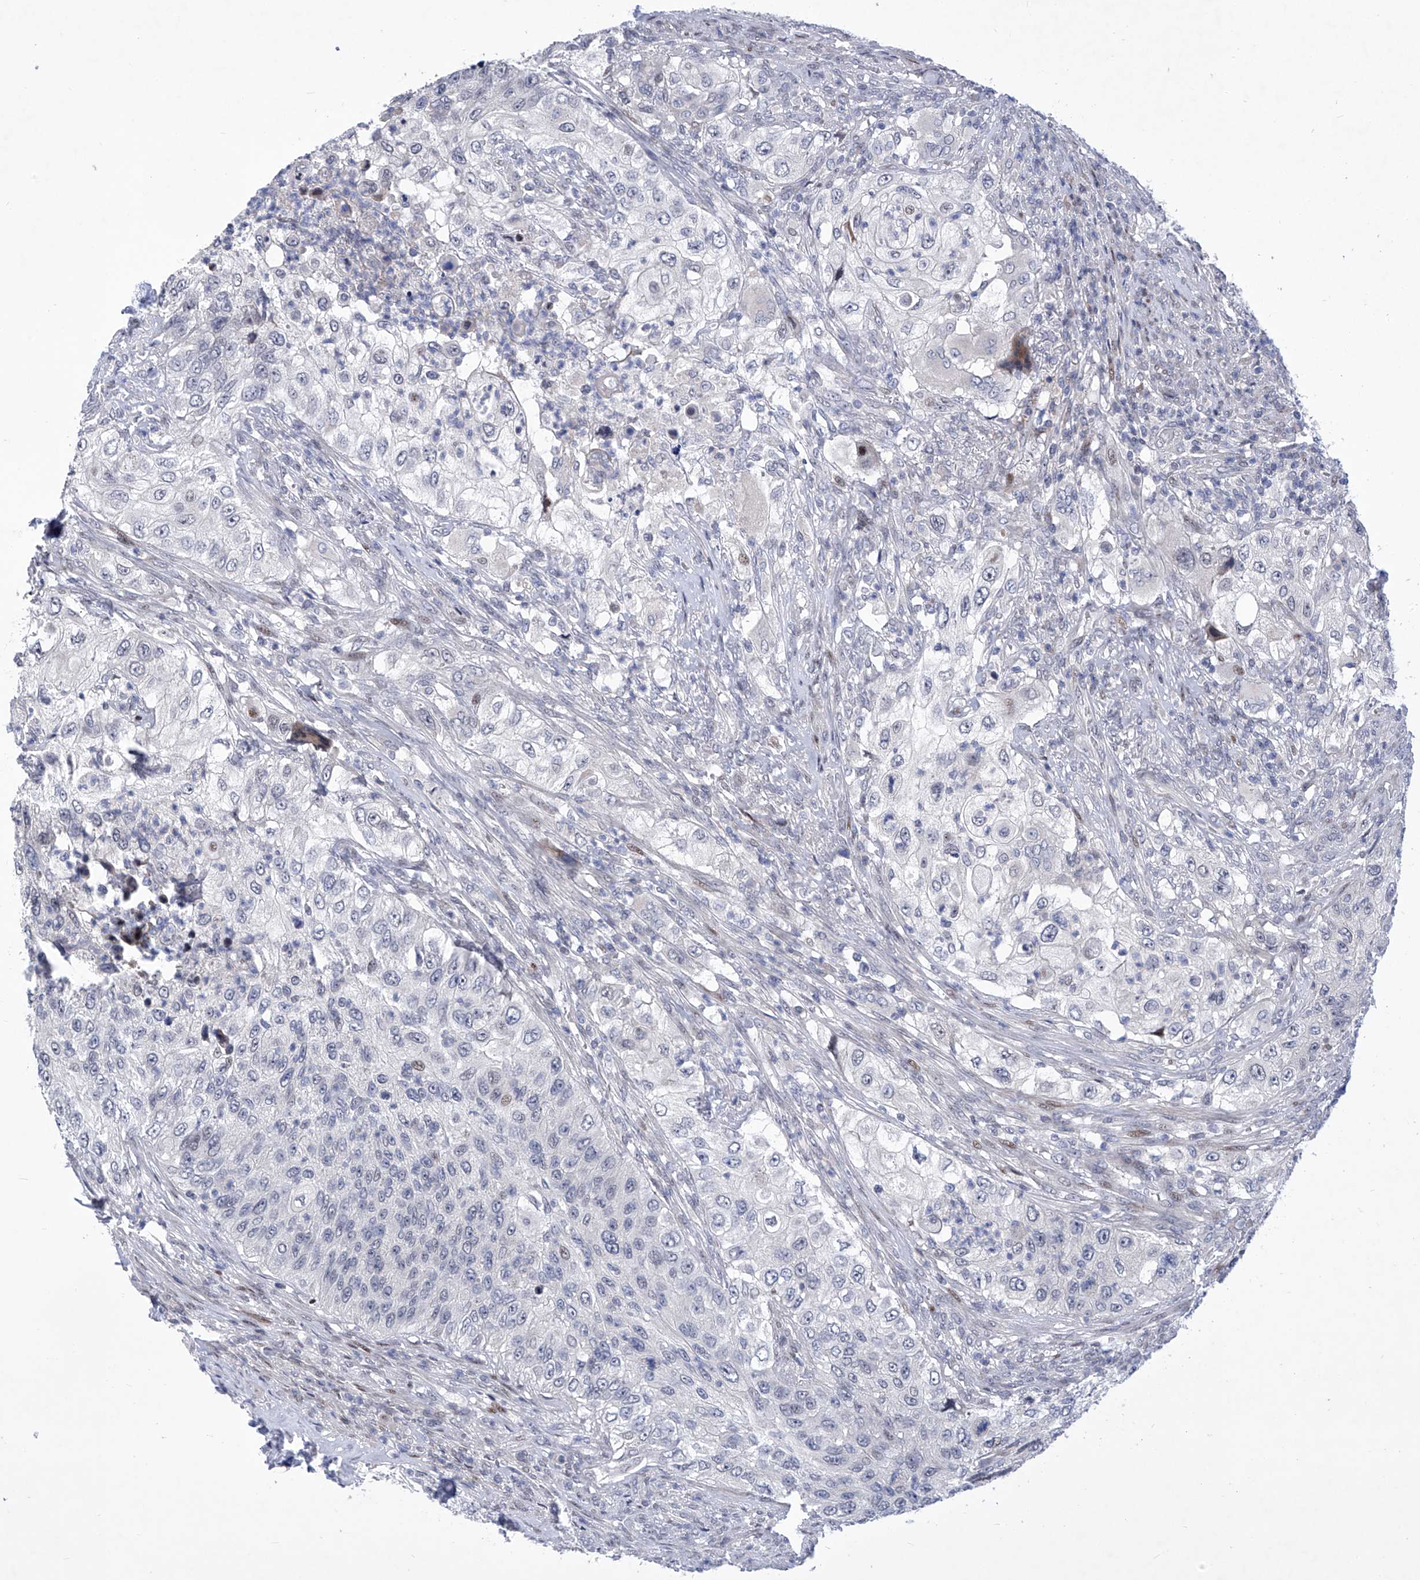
{"staining": {"intensity": "negative", "quantity": "none", "location": "none"}, "tissue": "urothelial cancer", "cell_type": "Tumor cells", "image_type": "cancer", "snomed": [{"axis": "morphology", "description": "Urothelial carcinoma, High grade"}, {"axis": "topography", "description": "Urinary bladder"}], "caption": "Tumor cells show no significant protein positivity in urothelial cancer.", "gene": "NUFIP1", "patient": {"sex": "female", "age": 60}}